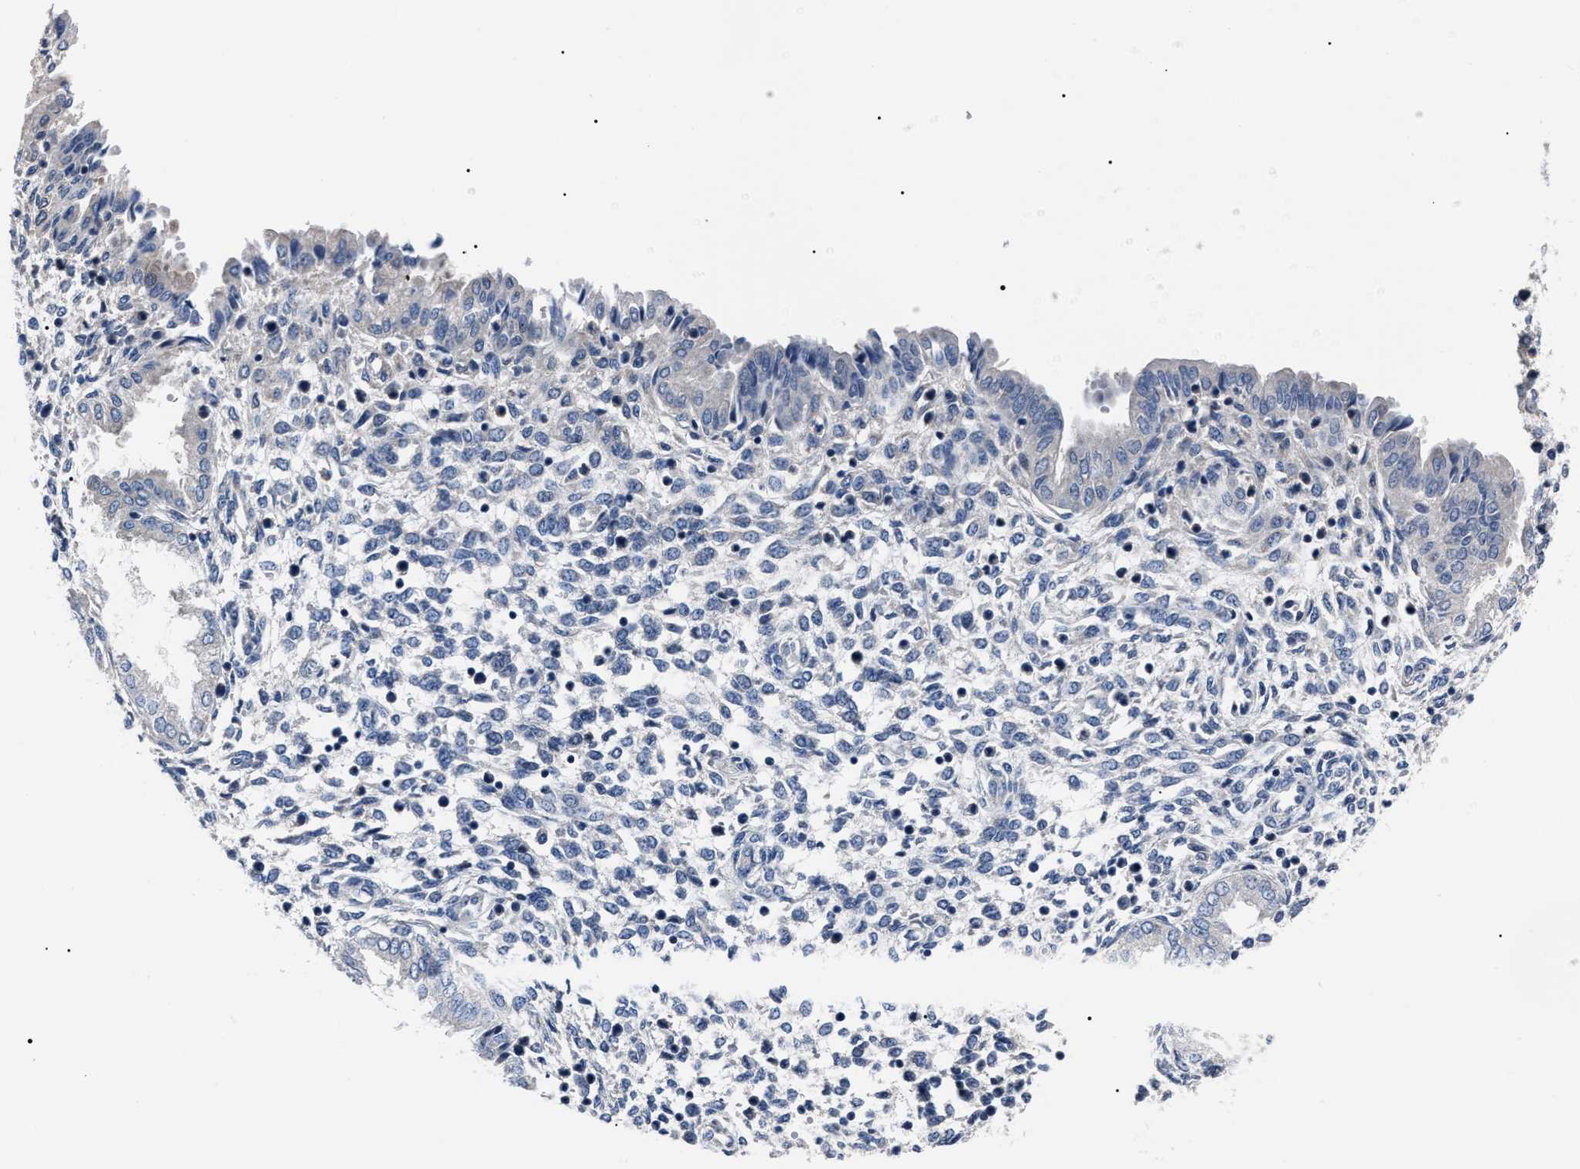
{"staining": {"intensity": "negative", "quantity": "none", "location": "none"}, "tissue": "endometrium", "cell_type": "Cells in endometrial stroma", "image_type": "normal", "snomed": [{"axis": "morphology", "description": "Normal tissue, NOS"}, {"axis": "topography", "description": "Endometrium"}], "caption": "A micrograph of endometrium stained for a protein demonstrates no brown staining in cells in endometrial stroma. The staining is performed using DAB brown chromogen with nuclei counter-stained in using hematoxylin.", "gene": "LRWD1", "patient": {"sex": "female", "age": 33}}